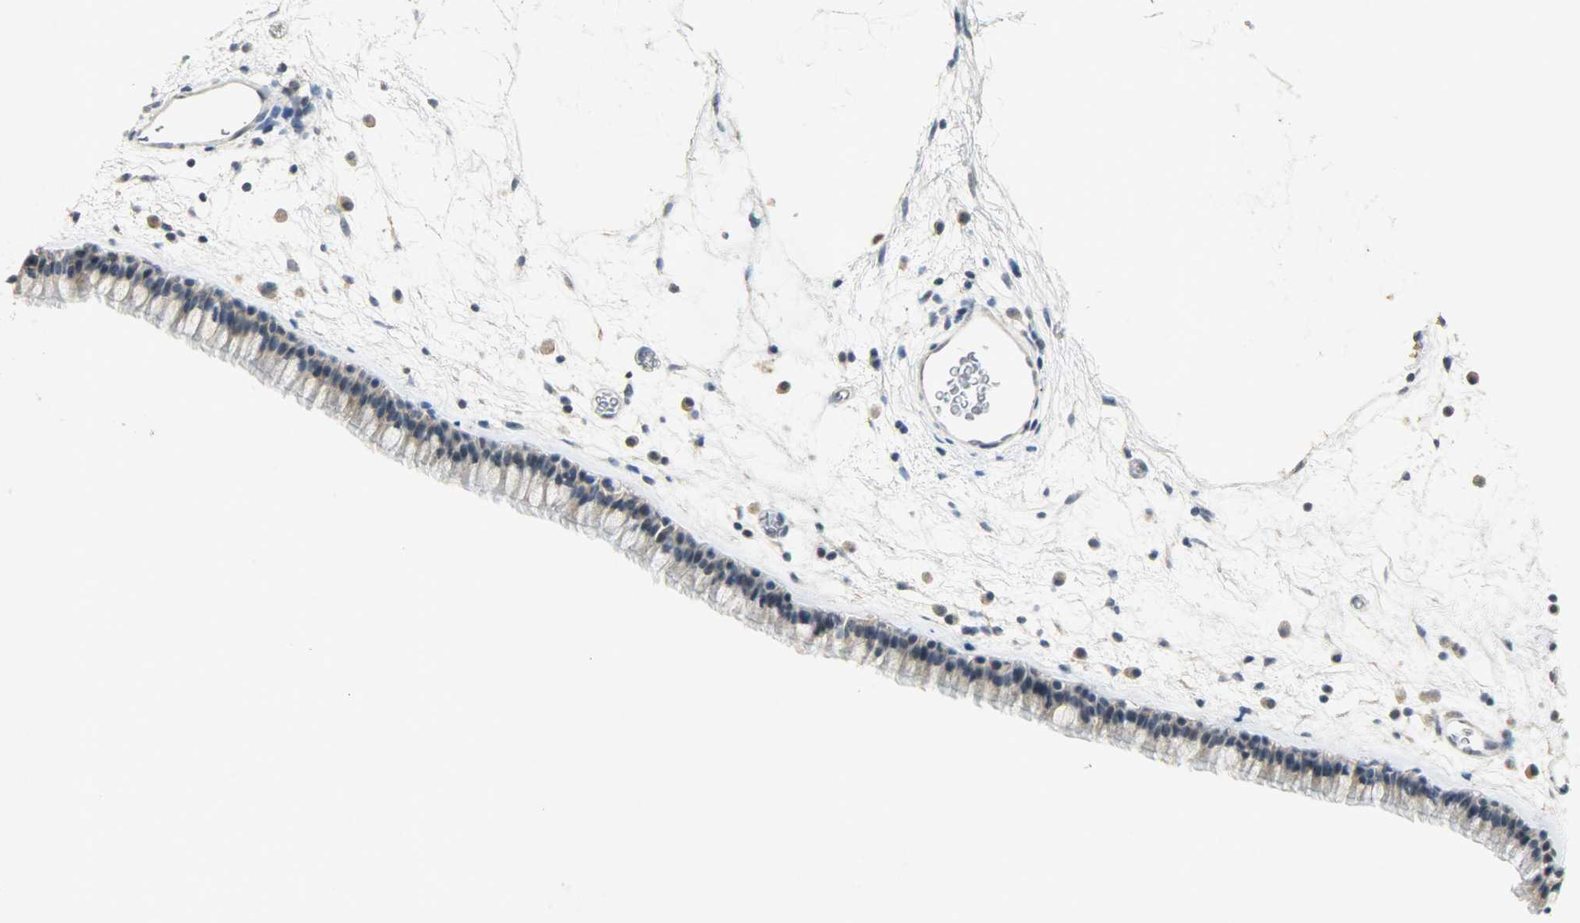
{"staining": {"intensity": "negative", "quantity": "none", "location": "none"}, "tissue": "nasopharynx", "cell_type": "Respiratory epithelial cells", "image_type": "normal", "snomed": [{"axis": "morphology", "description": "Normal tissue, NOS"}, {"axis": "morphology", "description": "Inflammation, NOS"}, {"axis": "topography", "description": "Nasopharynx"}], "caption": "Immunohistochemical staining of normal human nasopharynx shows no significant staining in respiratory epithelial cells. The staining is performed using DAB brown chromogen with nuclei counter-stained in using hematoxylin.", "gene": "AURKB", "patient": {"sex": "male", "age": 48}}